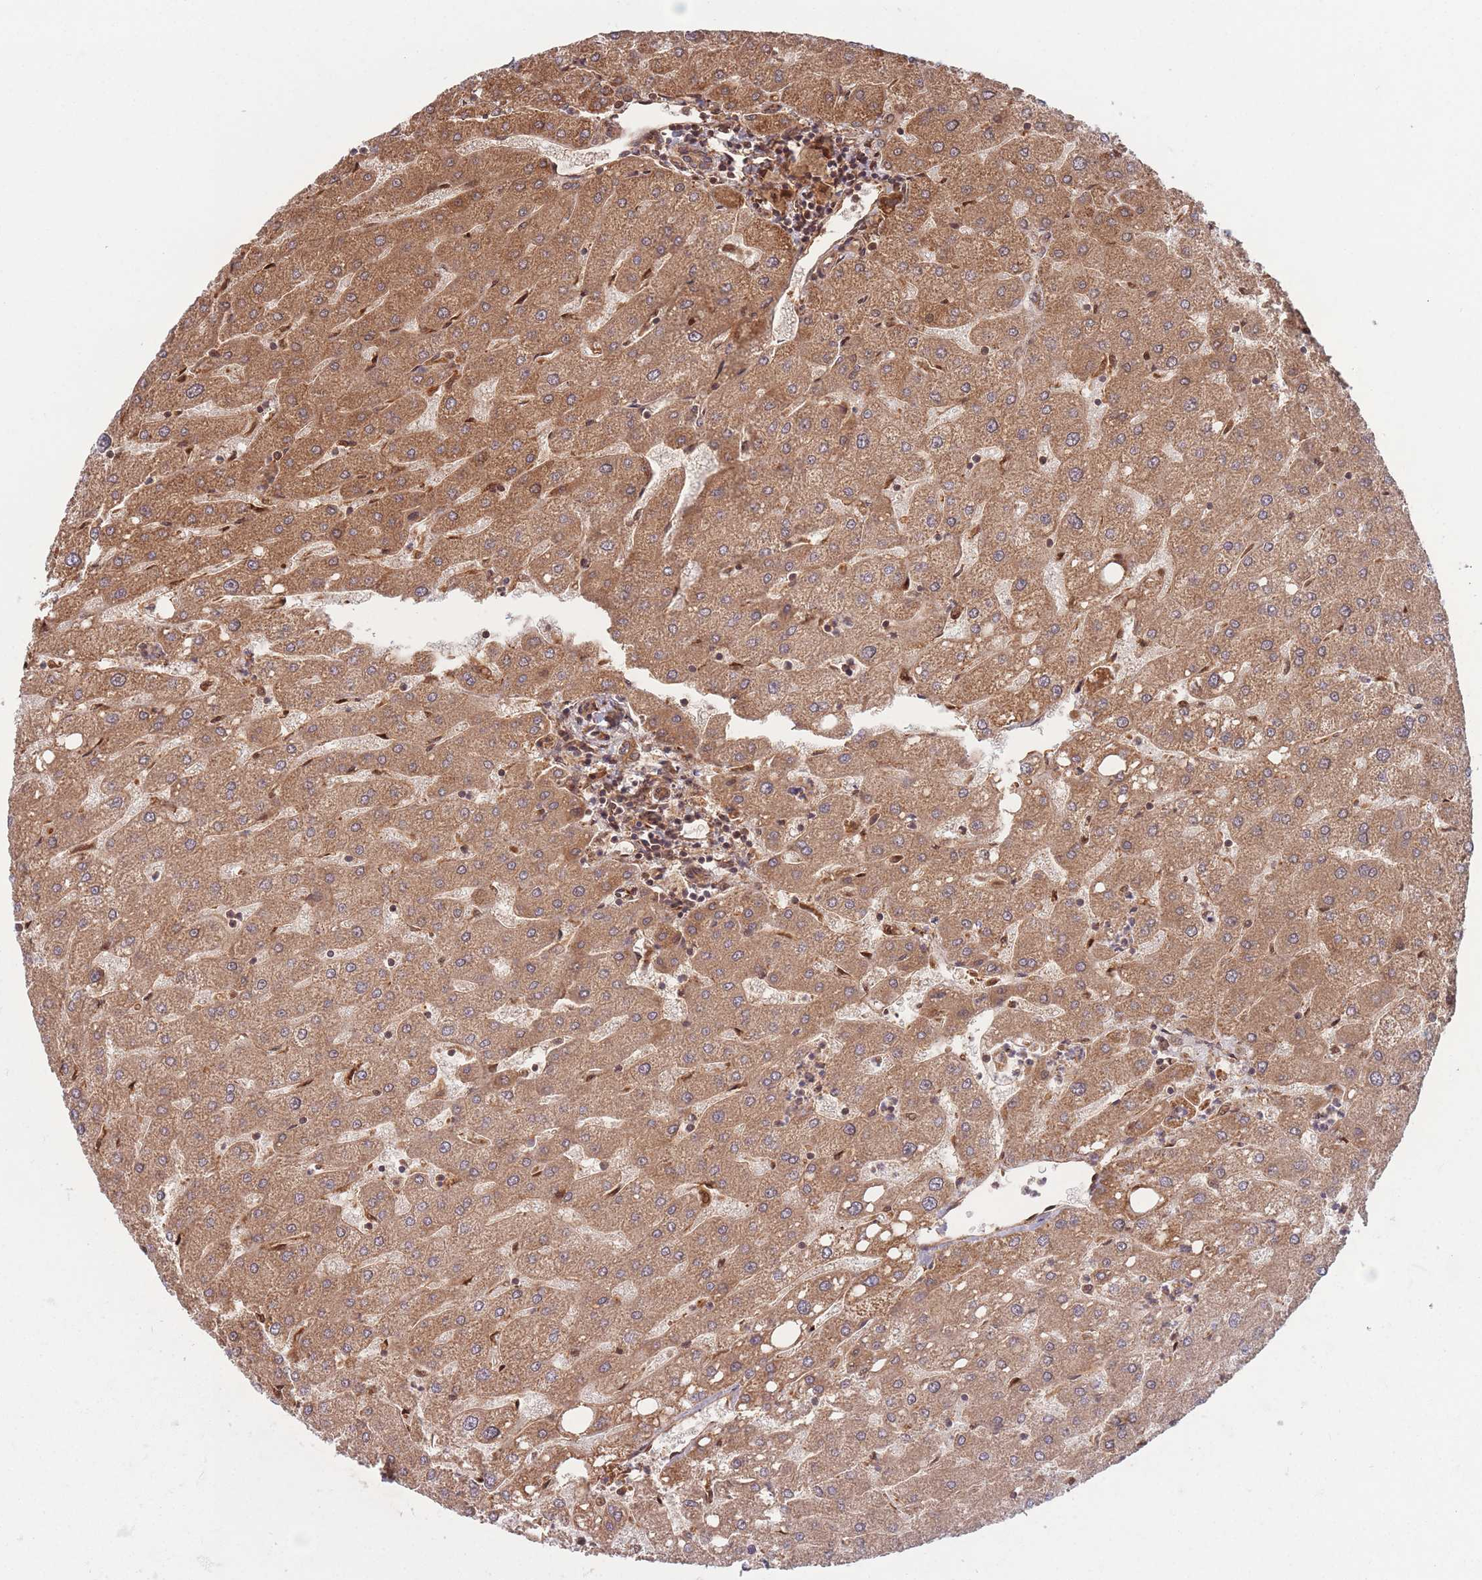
{"staining": {"intensity": "moderate", "quantity": ">75%", "location": "cytoplasmic/membranous"}, "tissue": "liver", "cell_type": "Cholangiocytes", "image_type": "normal", "snomed": [{"axis": "morphology", "description": "Normal tissue, NOS"}, {"axis": "topography", "description": "Liver"}], "caption": "Liver stained with immunohistochemistry (IHC) shows moderate cytoplasmic/membranous expression in approximately >75% of cholangiocytes.", "gene": "PODXL2", "patient": {"sex": "male", "age": 67}}